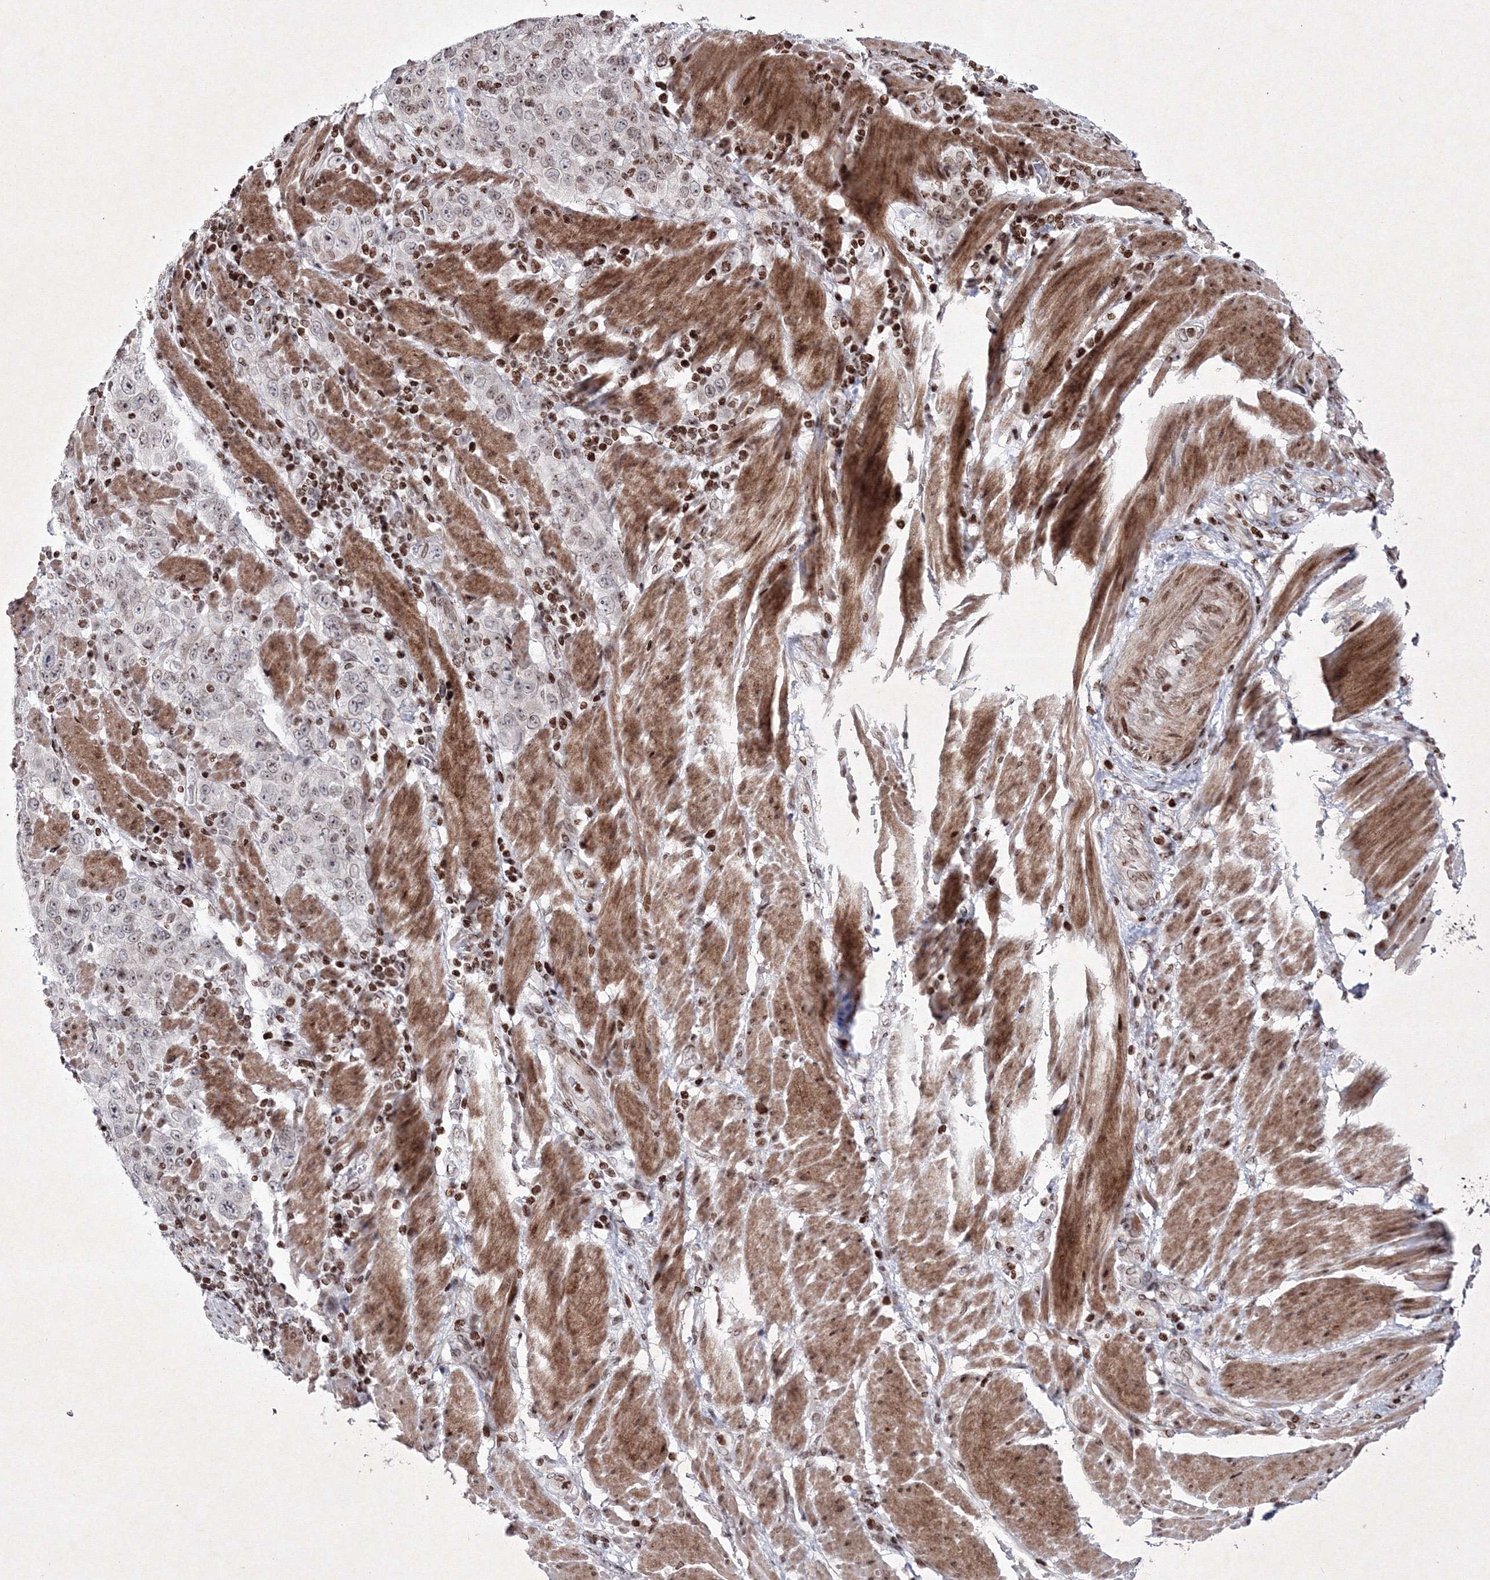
{"staining": {"intensity": "weak", "quantity": "<25%", "location": "nuclear"}, "tissue": "stomach cancer", "cell_type": "Tumor cells", "image_type": "cancer", "snomed": [{"axis": "morphology", "description": "Adenocarcinoma, NOS"}, {"axis": "topography", "description": "Stomach"}], "caption": "High magnification brightfield microscopy of stomach adenocarcinoma stained with DAB (brown) and counterstained with hematoxylin (blue): tumor cells show no significant positivity. (Stains: DAB immunohistochemistry with hematoxylin counter stain, Microscopy: brightfield microscopy at high magnification).", "gene": "SMIM29", "patient": {"sex": "male", "age": 48}}